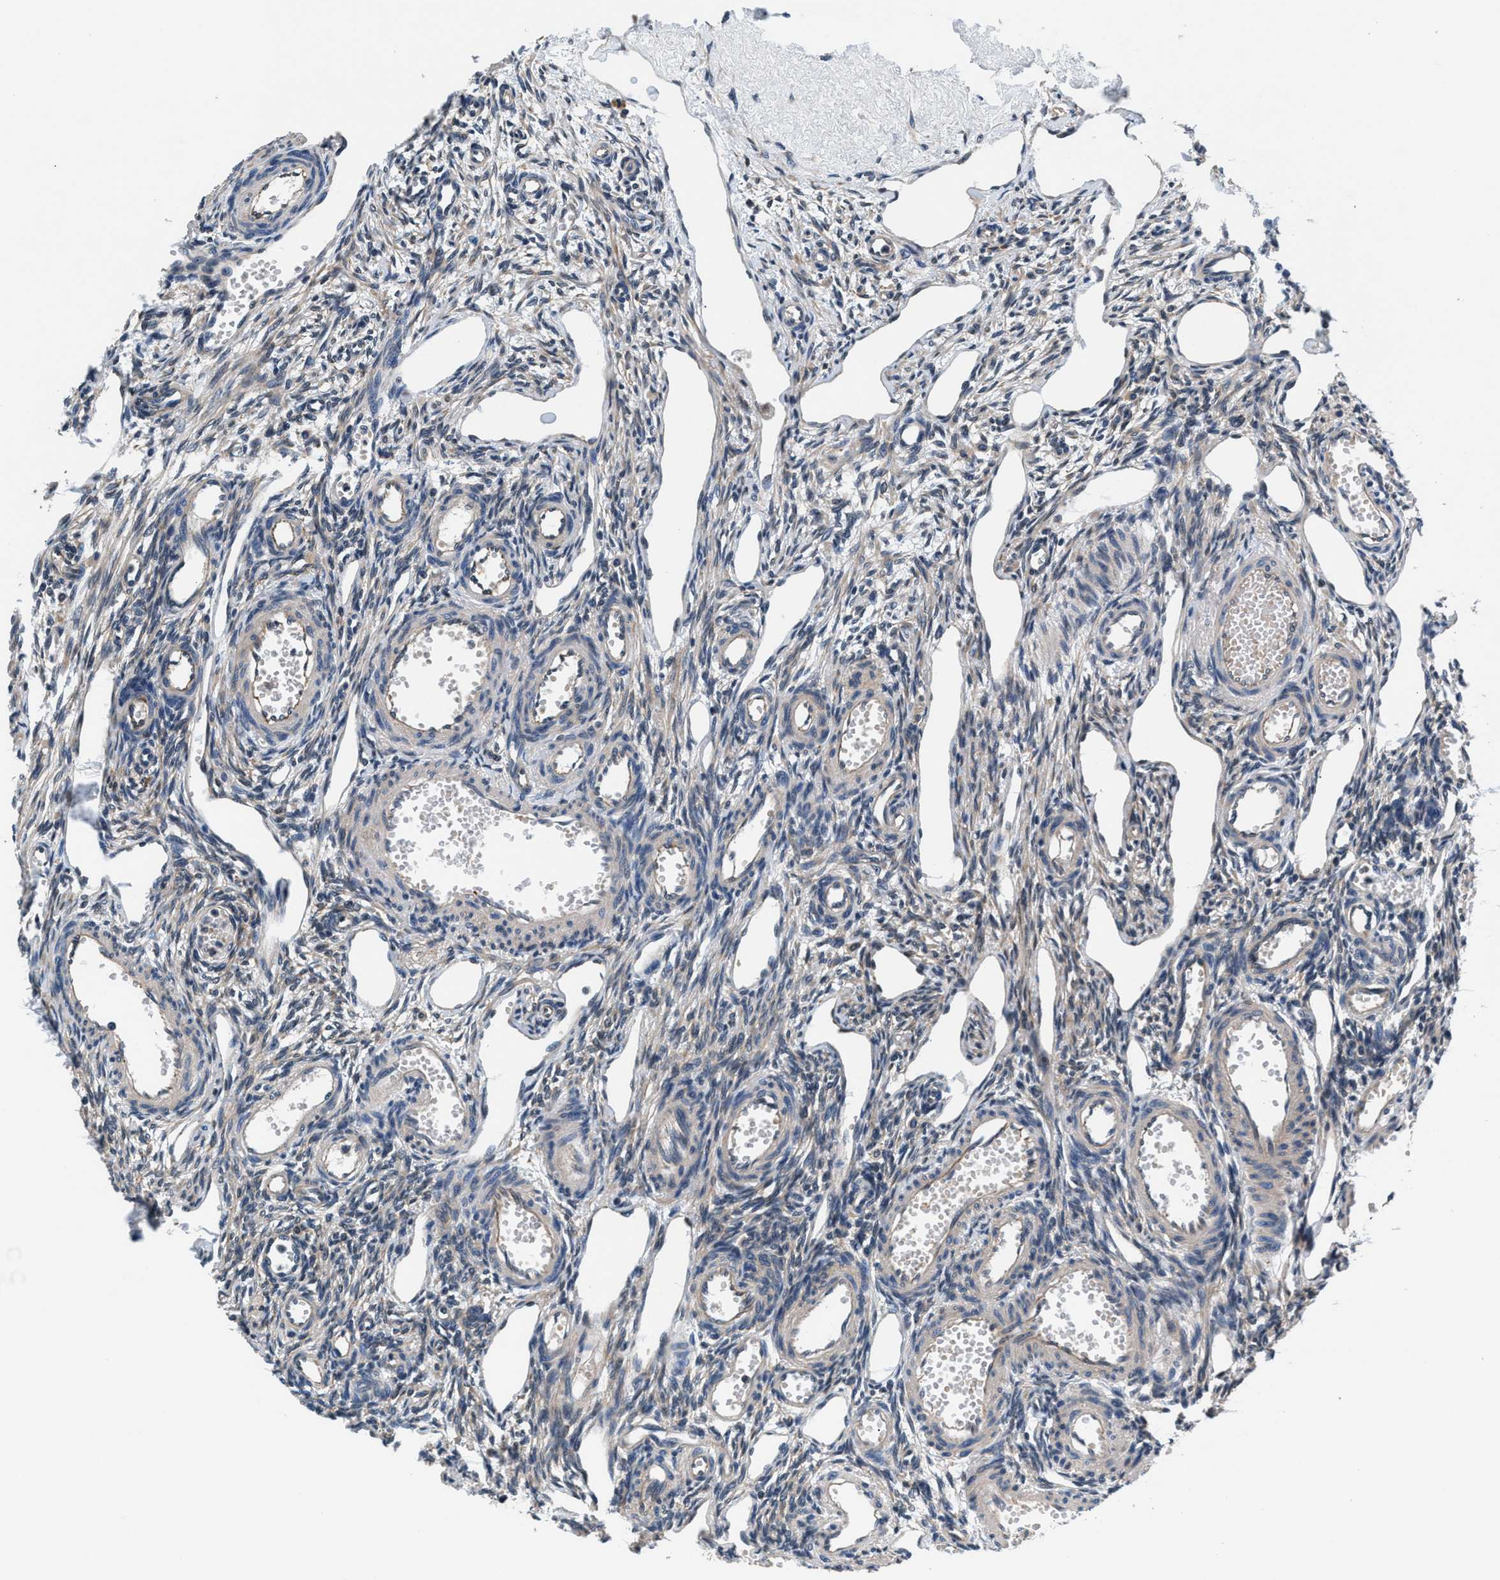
{"staining": {"intensity": "weak", "quantity": "25%-75%", "location": "cytoplasmic/membranous"}, "tissue": "ovary", "cell_type": "Ovarian stroma cells", "image_type": "normal", "snomed": [{"axis": "morphology", "description": "Normal tissue, NOS"}, {"axis": "topography", "description": "Ovary"}], "caption": "Protein expression by IHC exhibits weak cytoplasmic/membranous expression in approximately 25%-75% of ovarian stroma cells in benign ovary. The protein is shown in brown color, while the nuclei are stained blue.", "gene": "PRPSAP2", "patient": {"sex": "female", "age": 33}}